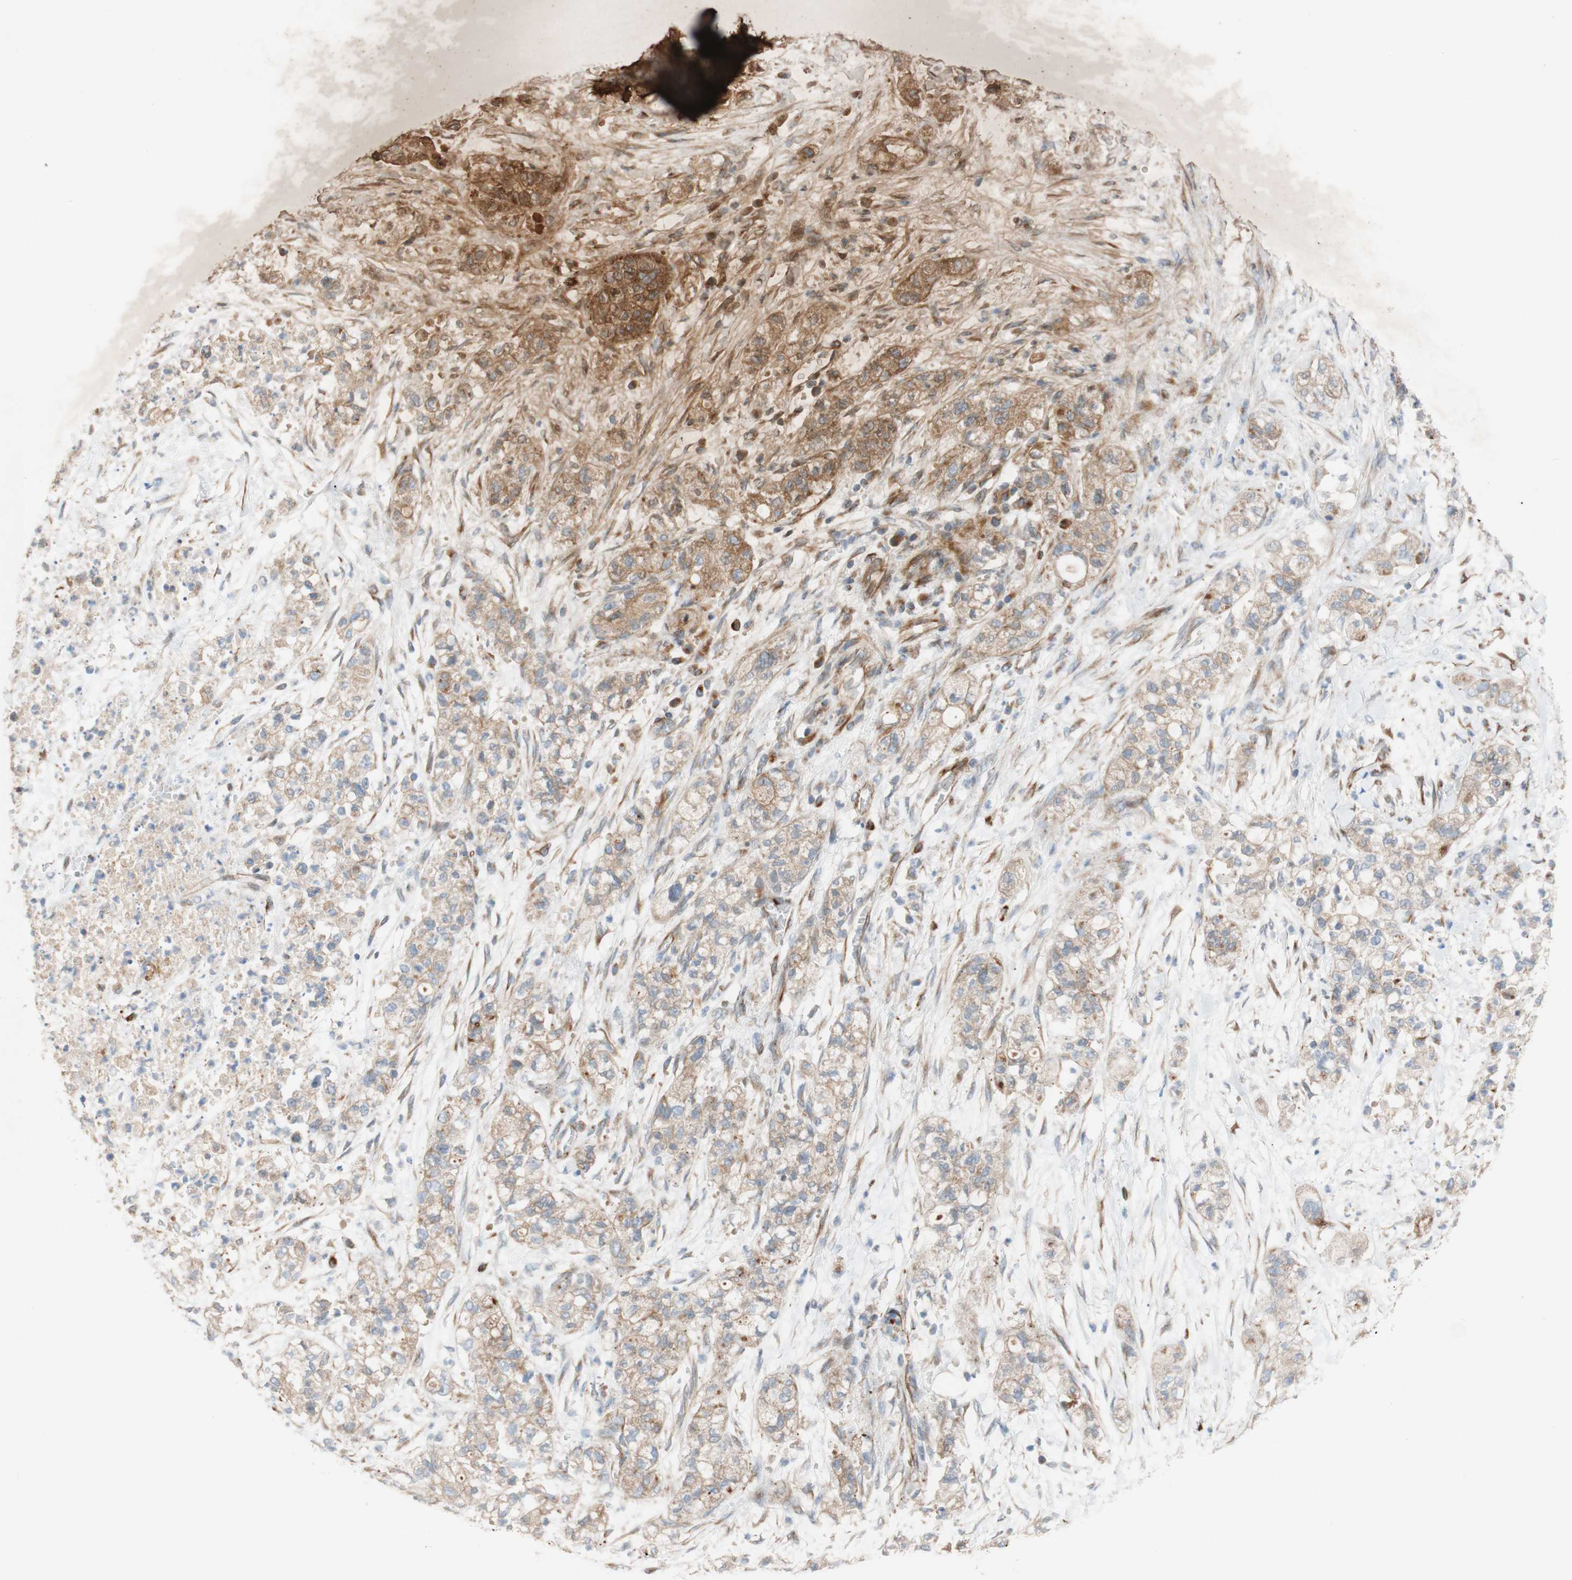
{"staining": {"intensity": "moderate", "quantity": ">75%", "location": "cytoplasmic/membranous"}, "tissue": "pancreatic cancer", "cell_type": "Tumor cells", "image_type": "cancer", "snomed": [{"axis": "morphology", "description": "Adenocarcinoma, NOS"}, {"axis": "topography", "description": "Pancreas"}], "caption": "This histopathology image displays immunohistochemistry (IHC) staining of human pancreatic adenocarcinoma, with medium moderate cytoplasmic/membranous staining in about >75% of tumor cells.", "gene": "C1orf43", "patient": {"sex": "female", "age": 78}}